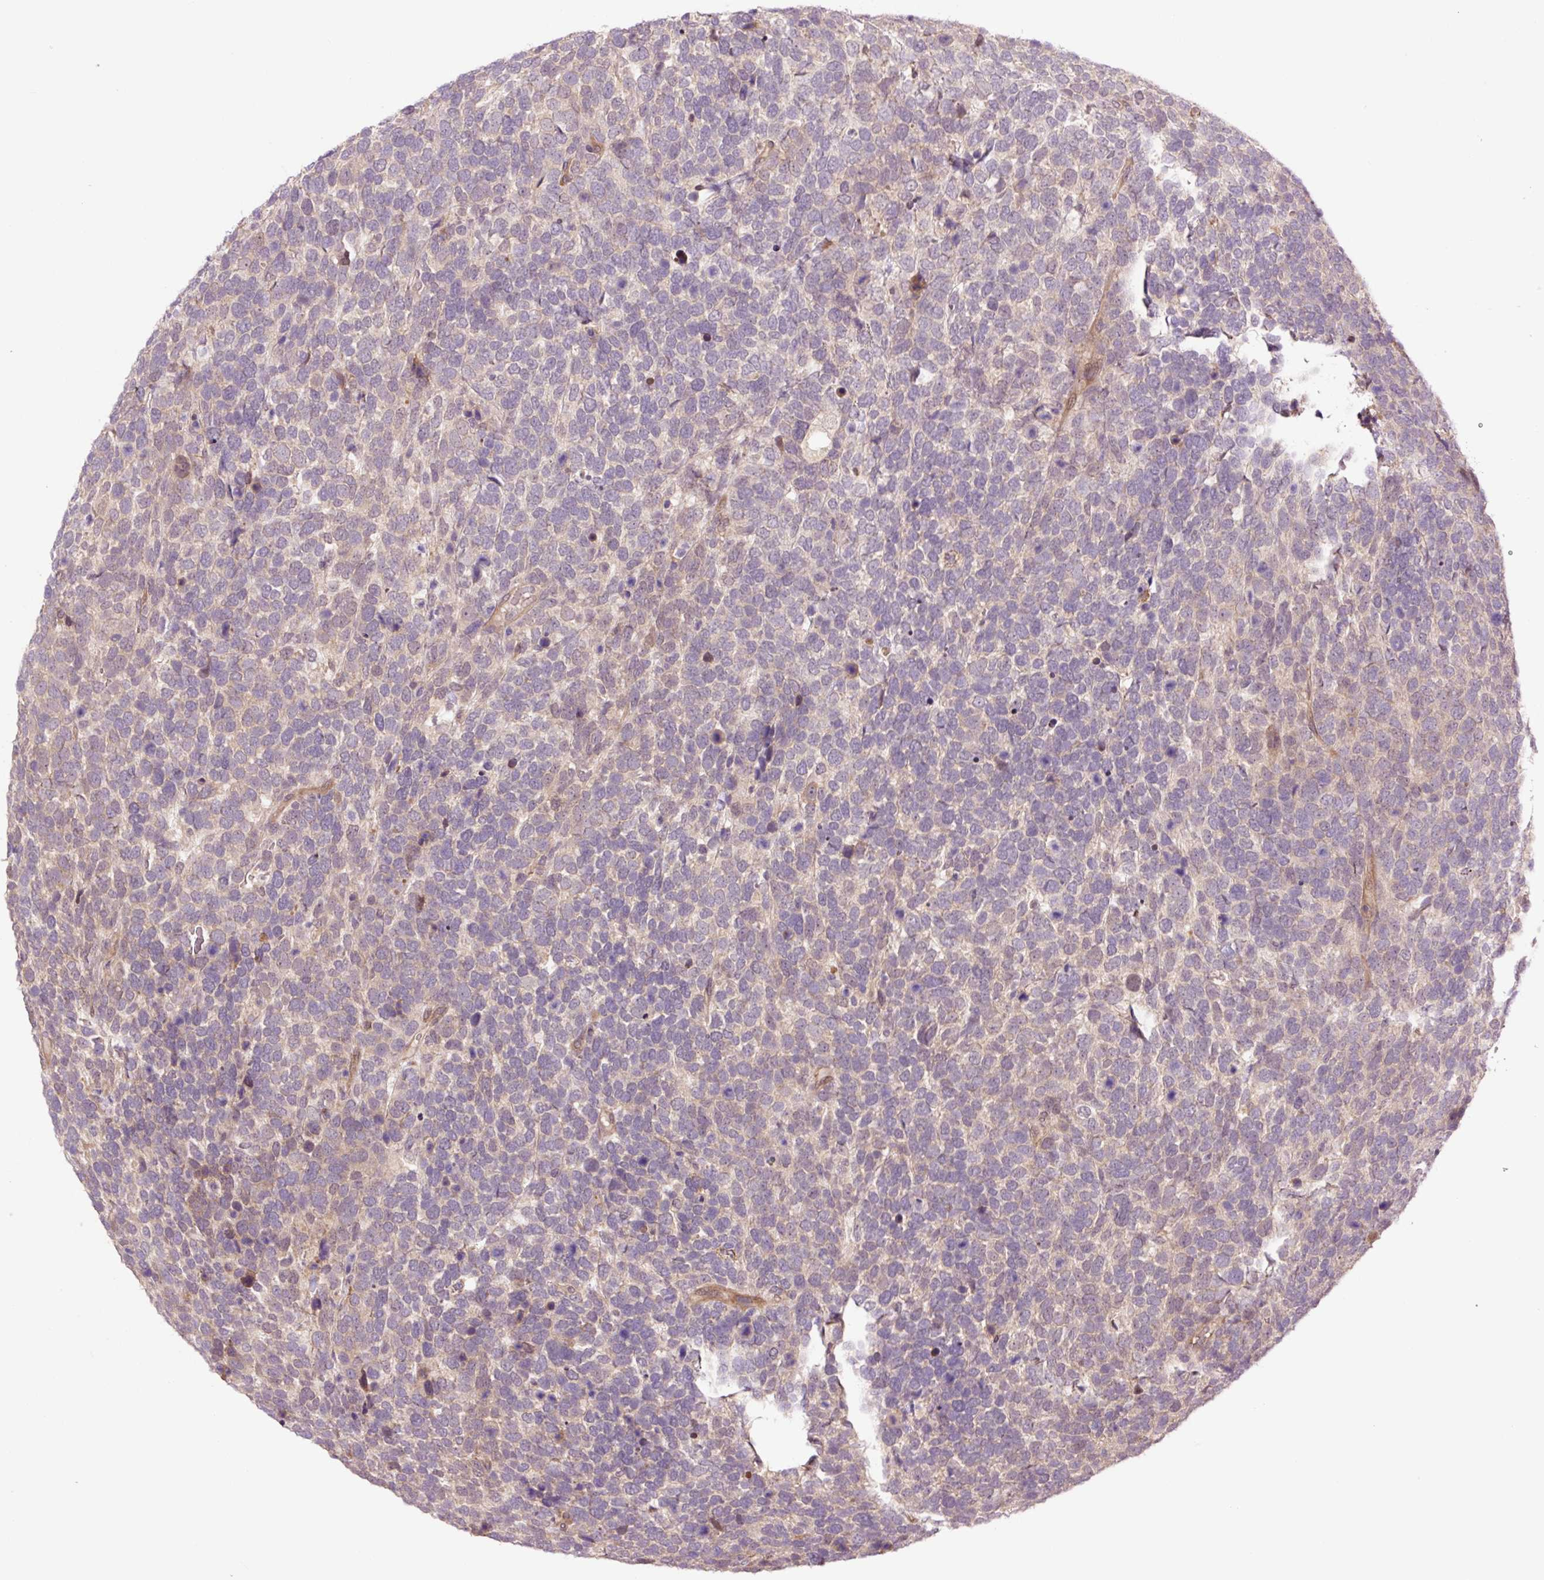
{"staining": {"intensity": "weak", "quantity": "<25%", "location": "cytoplasmic/membranous"}, "tissue": "urothelial cancer", "cell_type": "Tumor cells", "image_type": "cancer", "snomed": [{"axis": "morphology", "description": "Urothelial carcinoma, High grade"}, {"axis": "topography", "description": "Urinary bladder"}], "caption": "There is no significant positivity in tumor cells of urothelial cancer.", "gene": "TPT1", "patient": {"sex": "female", "age": 82}}